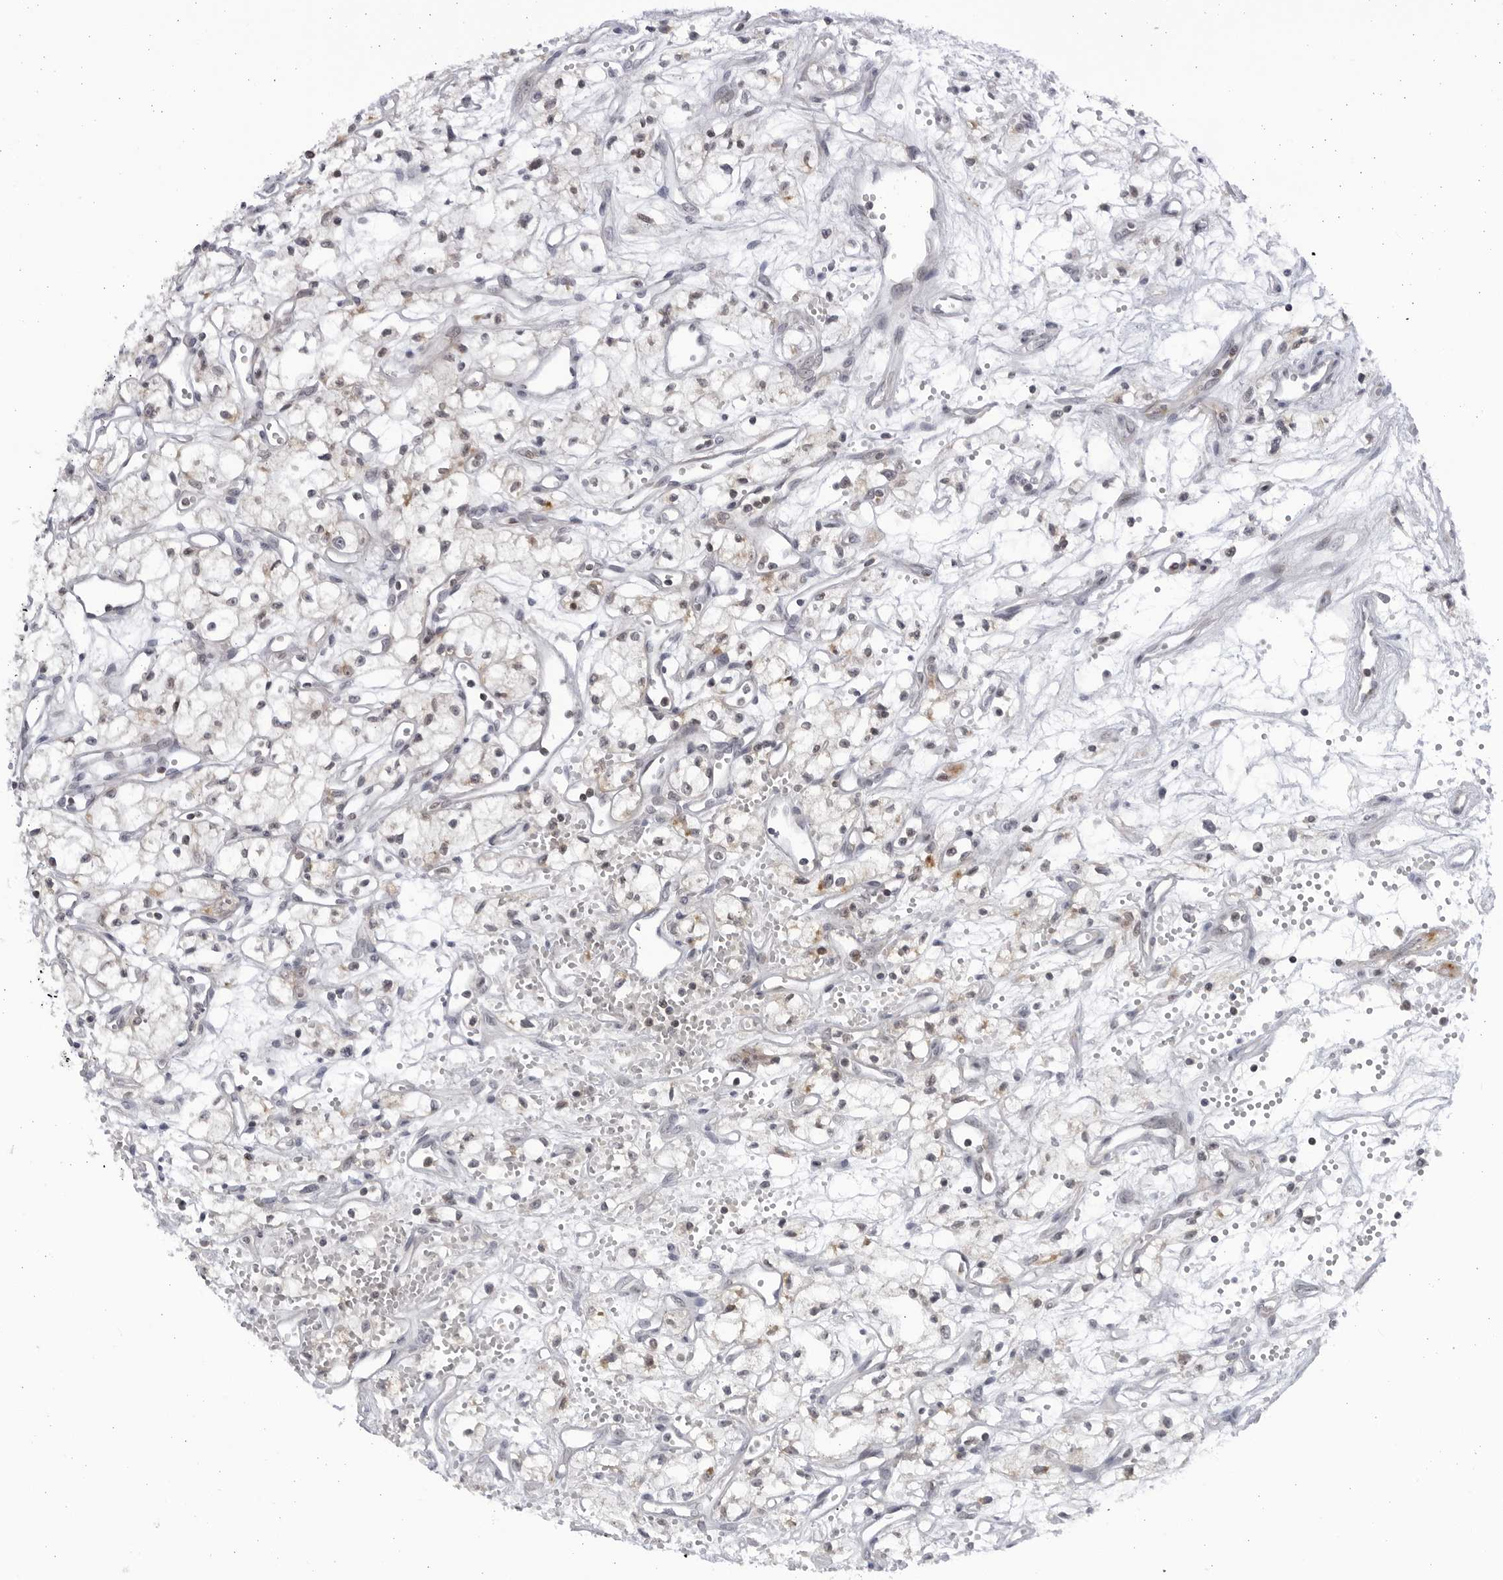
{"staining": {"intensity": "weak", "quantity": "<25%", "location": "cytoplasmic/membranous"}, "tissue": "renal cancer", "cell_type": "Tumor cells", "image_type": "cancer", "snomed": [{"axis": "morphology", "description": "Adenocarcinoma, NOS"}, {"axis": "topography", "description": "Kidney"}], "caption": "Adenocarcinoma (renal) stained for a protein using immunohistochemistry (IHC) demonstrates no staining tumor cells.", "gene": "SLC25A22", "patient": {"sex": "male", "age": 59}}